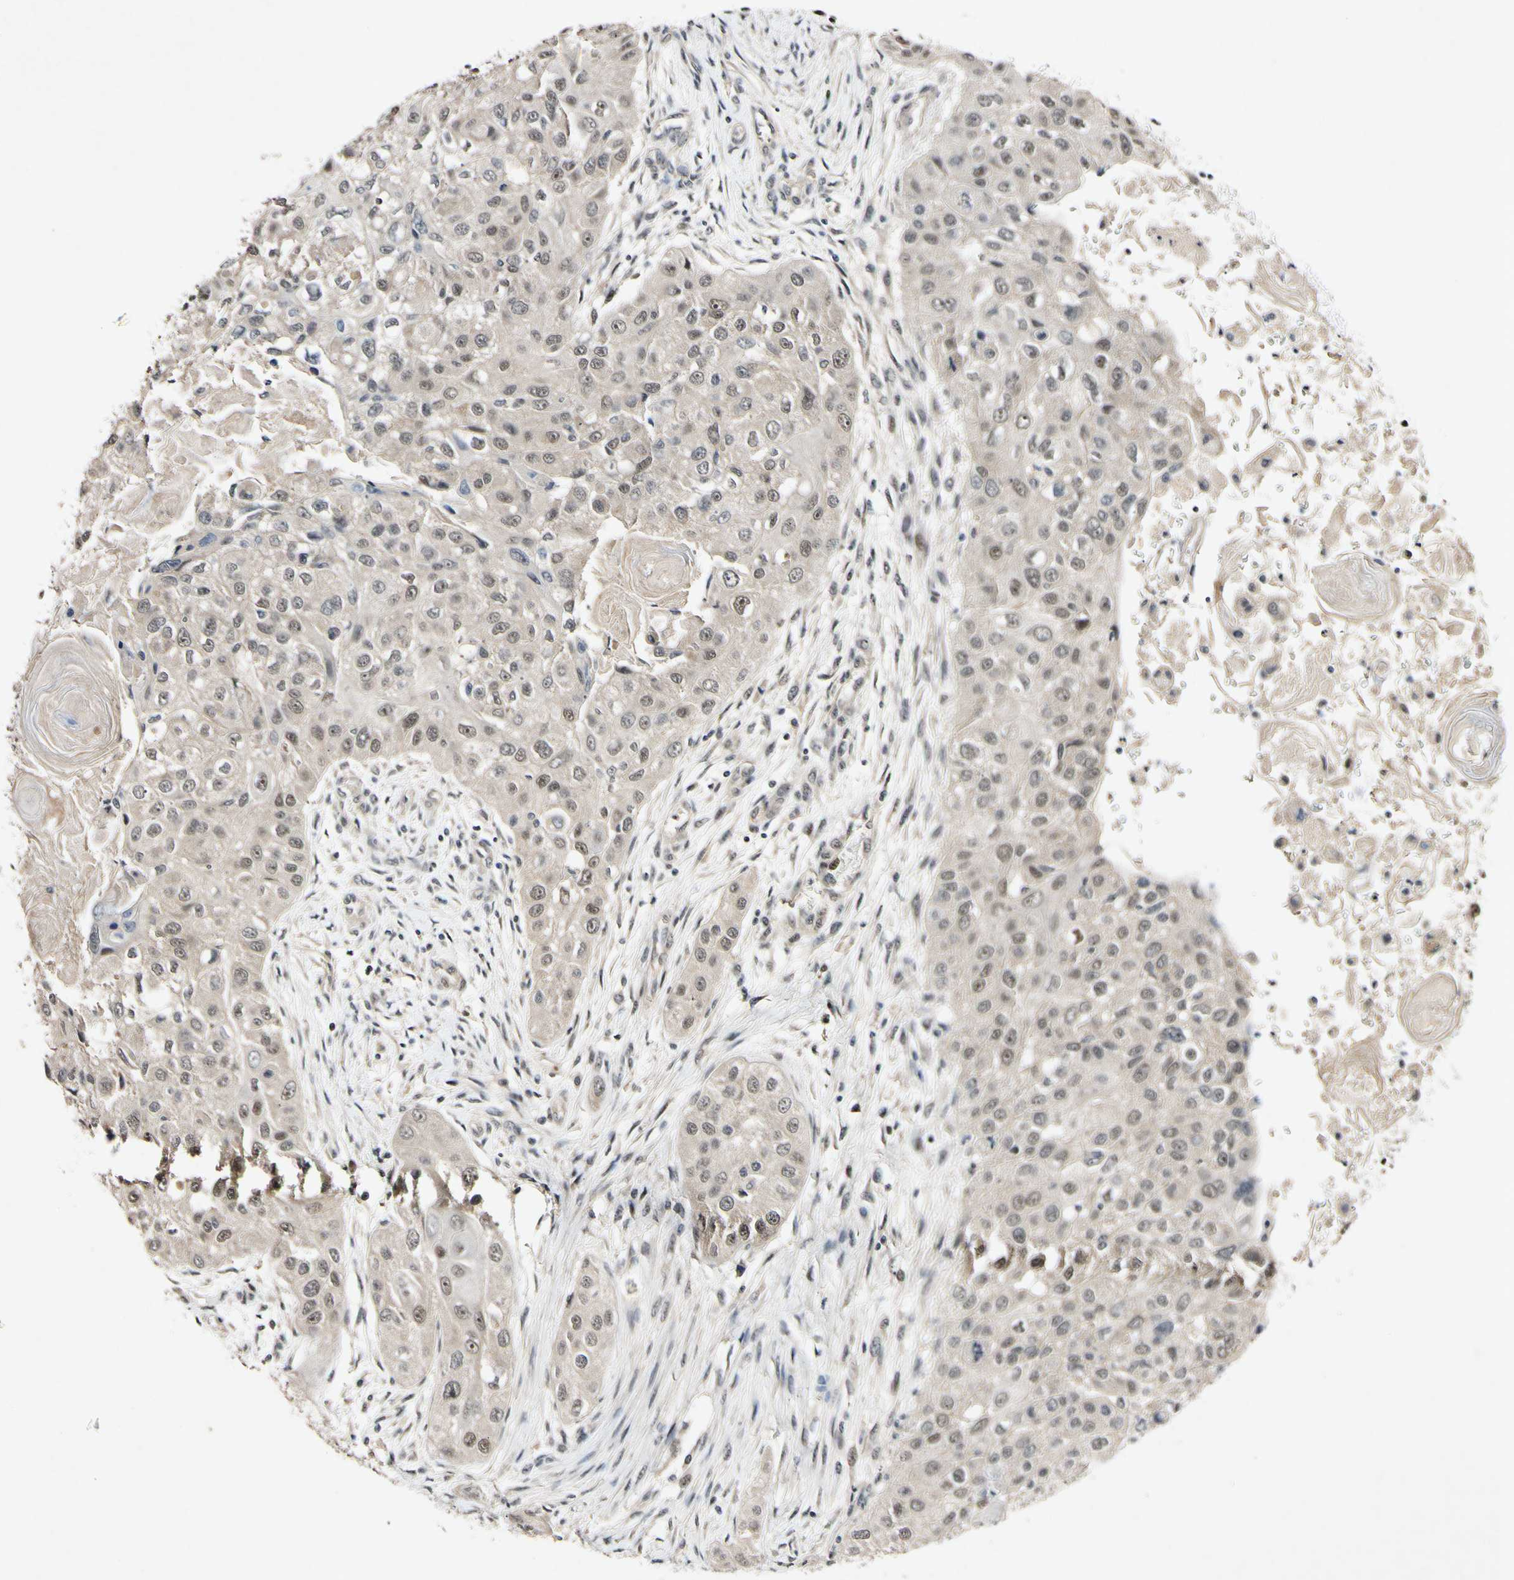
{"staining": {"intensity": "moderate", "quantity": "25%-75%", "location": "cytoplasmic/membranous,nuclear"}, "tissue": "head and neck cancer", "cell_type": "Tumor cells", "image_type": "cancer", "snomed": [{"axis": "morphology", "description": "Normal tissue, NOS"}, {"axis": "morphology", "description": "Squamous cell carcinoma, NOS"}, {"axis": "topography", "description": "Skeletal muscle"}, {"axis": "topography", "description": "Head-Neck"}], "caption": "A medium amount of moderate cytoplasmic/membranous and nuclear expression is seen in about 25%-75% of tumor cells in head and neck cancer tissue.", "gene": "POLR2F", "patient": {"sex": "male", "age": 51}}